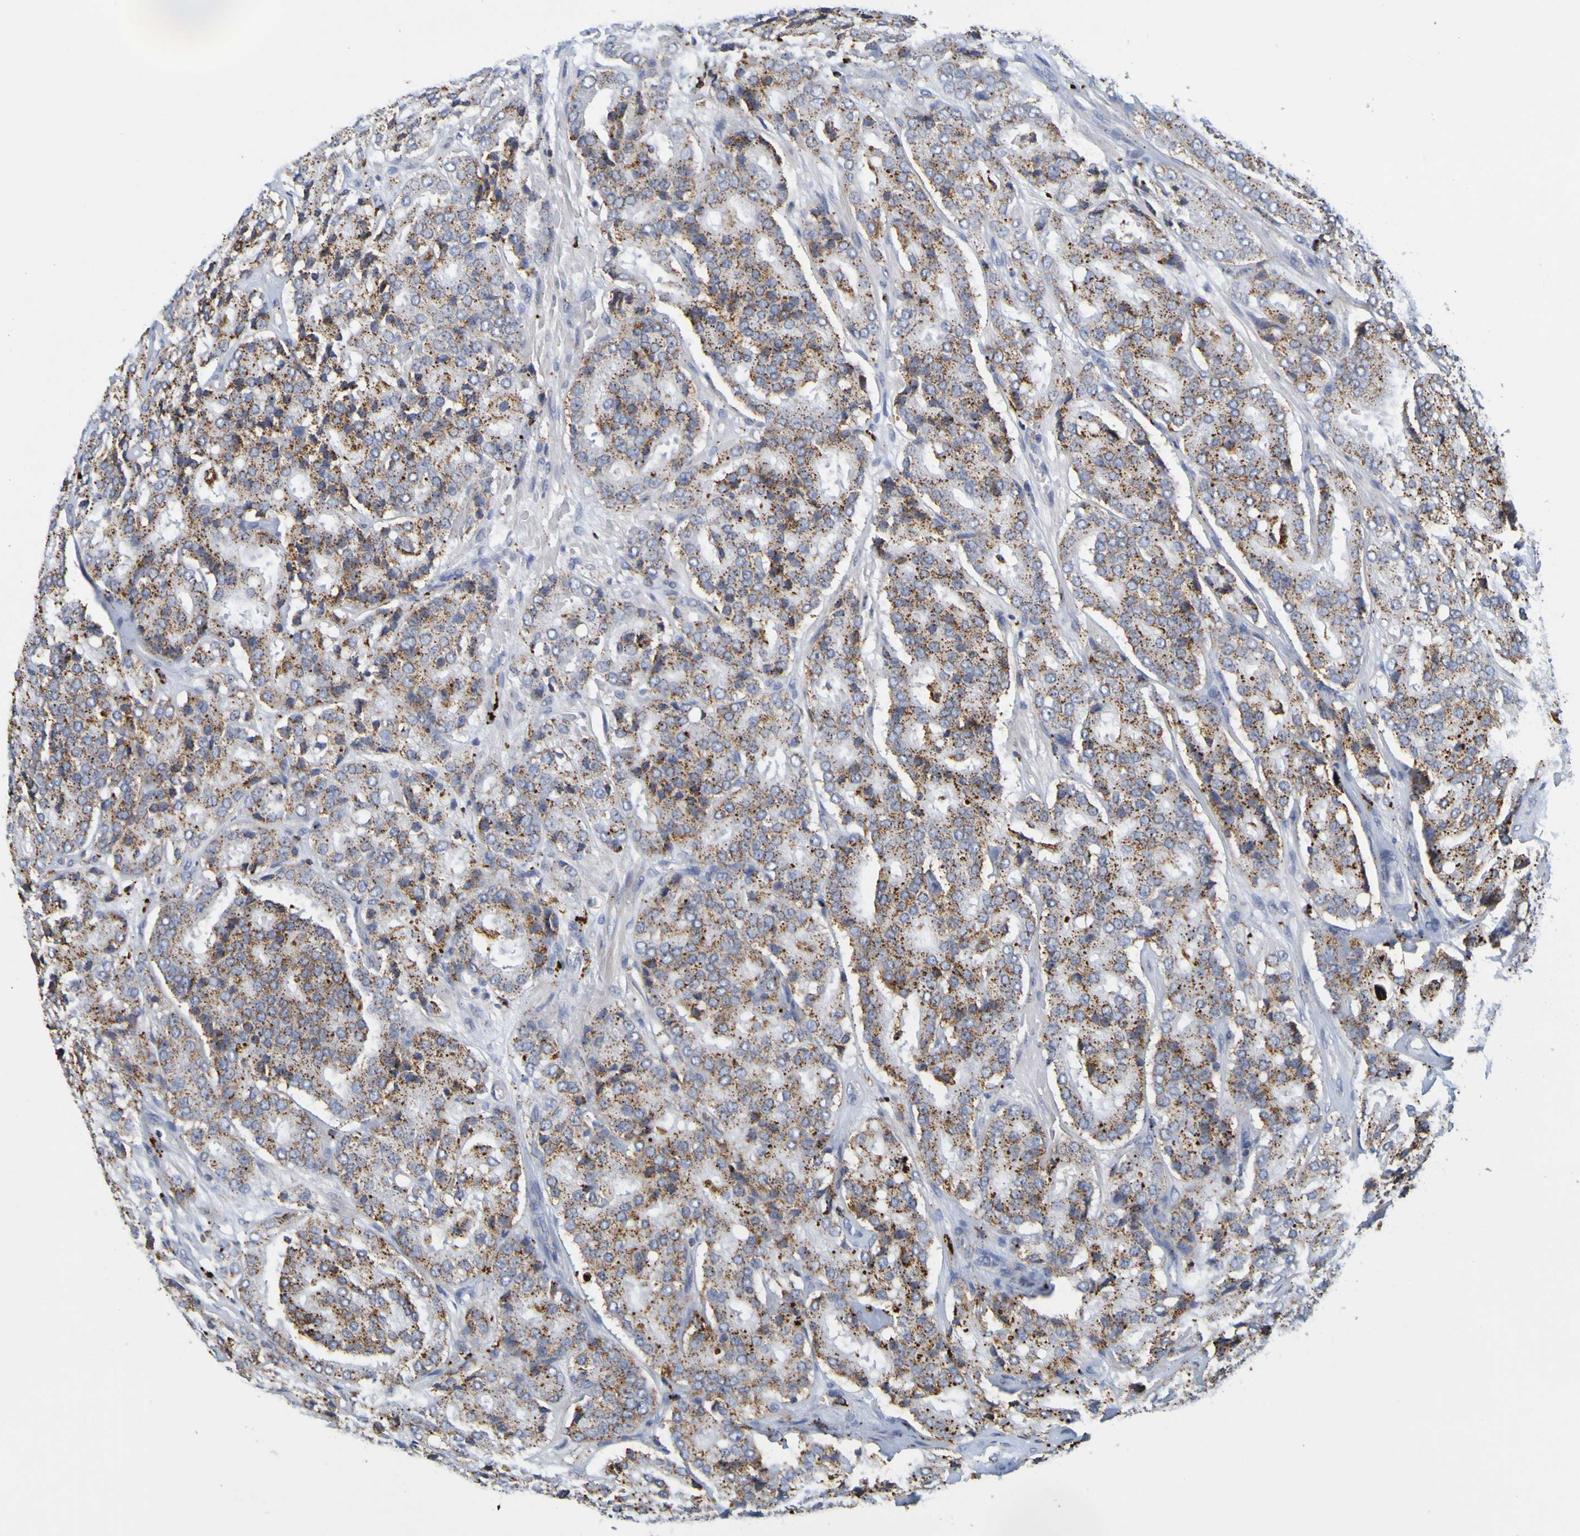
{"staining": {"intensity": "moderate", "quantity": ">75%", "location": "cytoplasmic/membranous"}, "tissue": "prostate cancer", "cell_type": "Tumor cells", "image_type": "cancer", "snomed": [{"axis": "morphology", "description": "Adenocarcinoma, High grade"}, {"axis": "topography", "description": "Prostate"}], "caption": "Protein expression analysis of high-grade adenocarcinoma (prostate) displays moderate cytoplasmic/membranous expression in approximately >75% of tumor cells. (DAB (3,3'-diaminobenzidine) IHC with brightfield microscopy, high magnification).", "gene": "TPH1", "patient": {"sex": "male", "age": 65}}